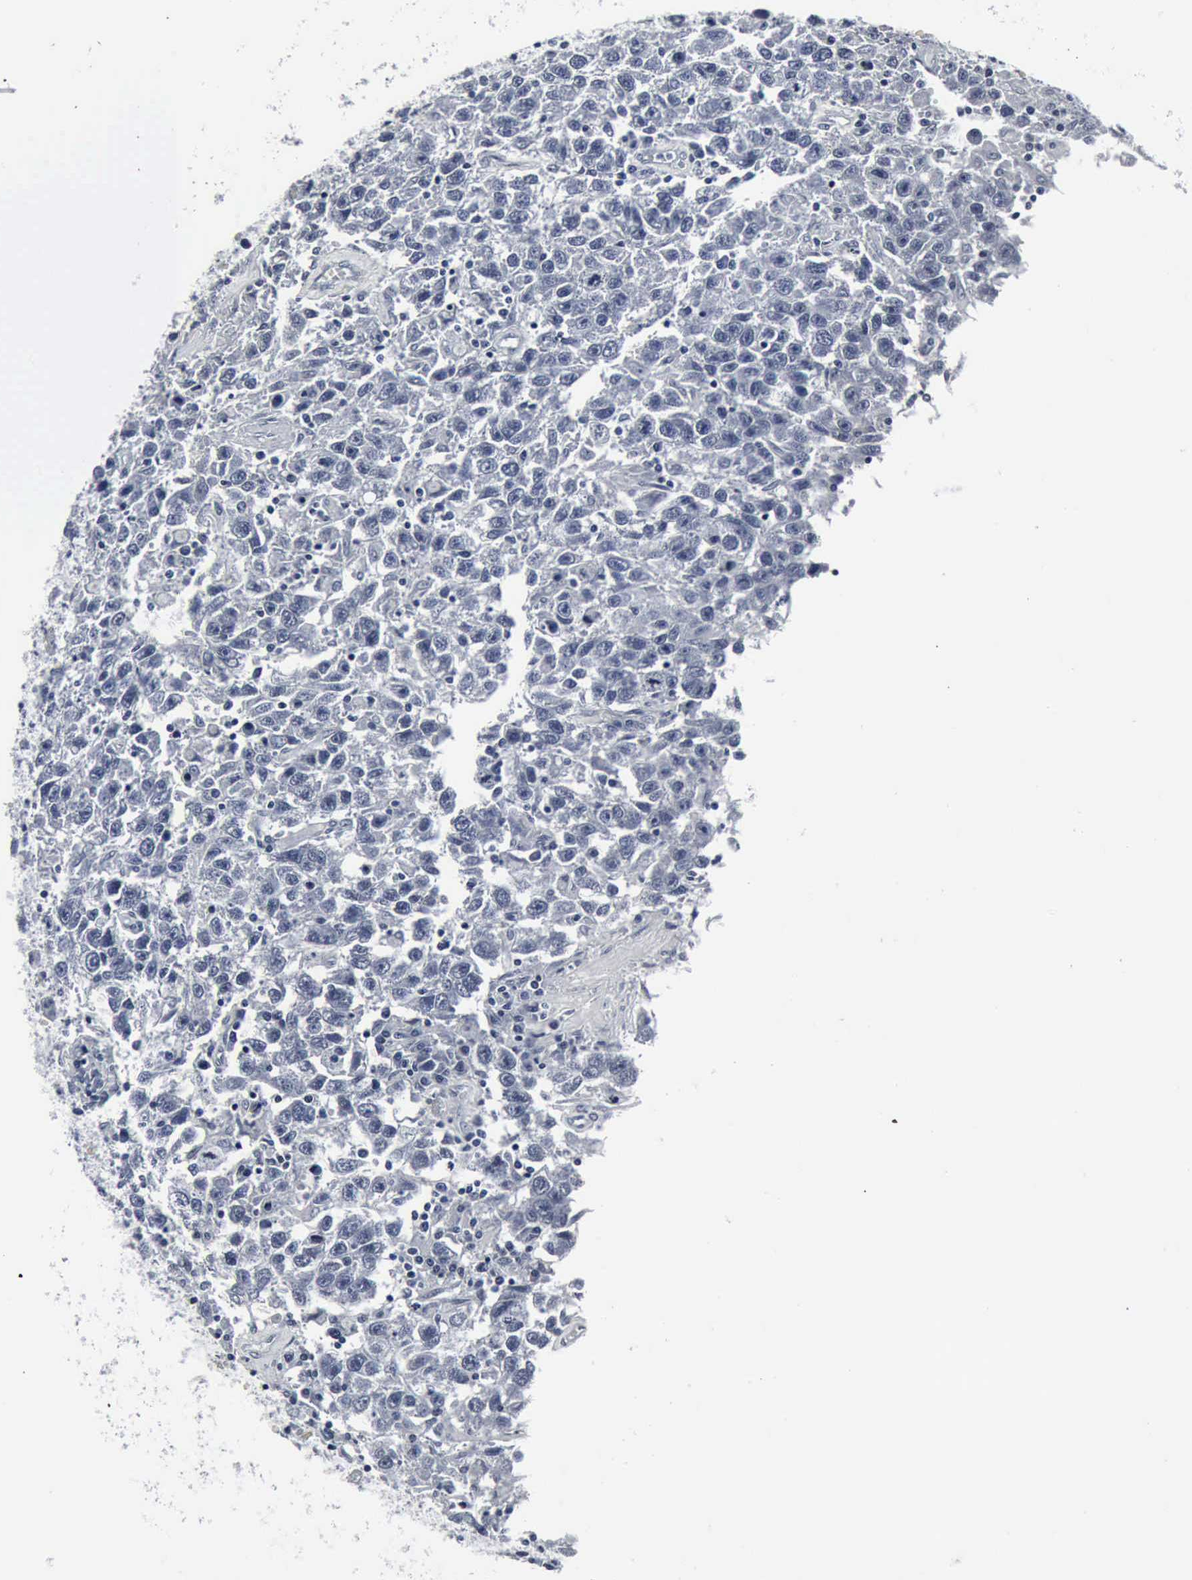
{"staining": {"intensity": "negative", "quantity": "none", "location": "none"}, "tissue": "testis cancer", "cell_type": "Tumor cells", "image_type": "cancer", "snomed": [{"axis": "morphology", "description": "Seminoma, NOS"}, {"axis": "topography", "description": "Testis"}], "caption": "Immunohistochemistry of testis seminoma reveals no staining in tumor cells.", "gene": "SNAP25", "patient": {"sex": "male", "age": 41}}